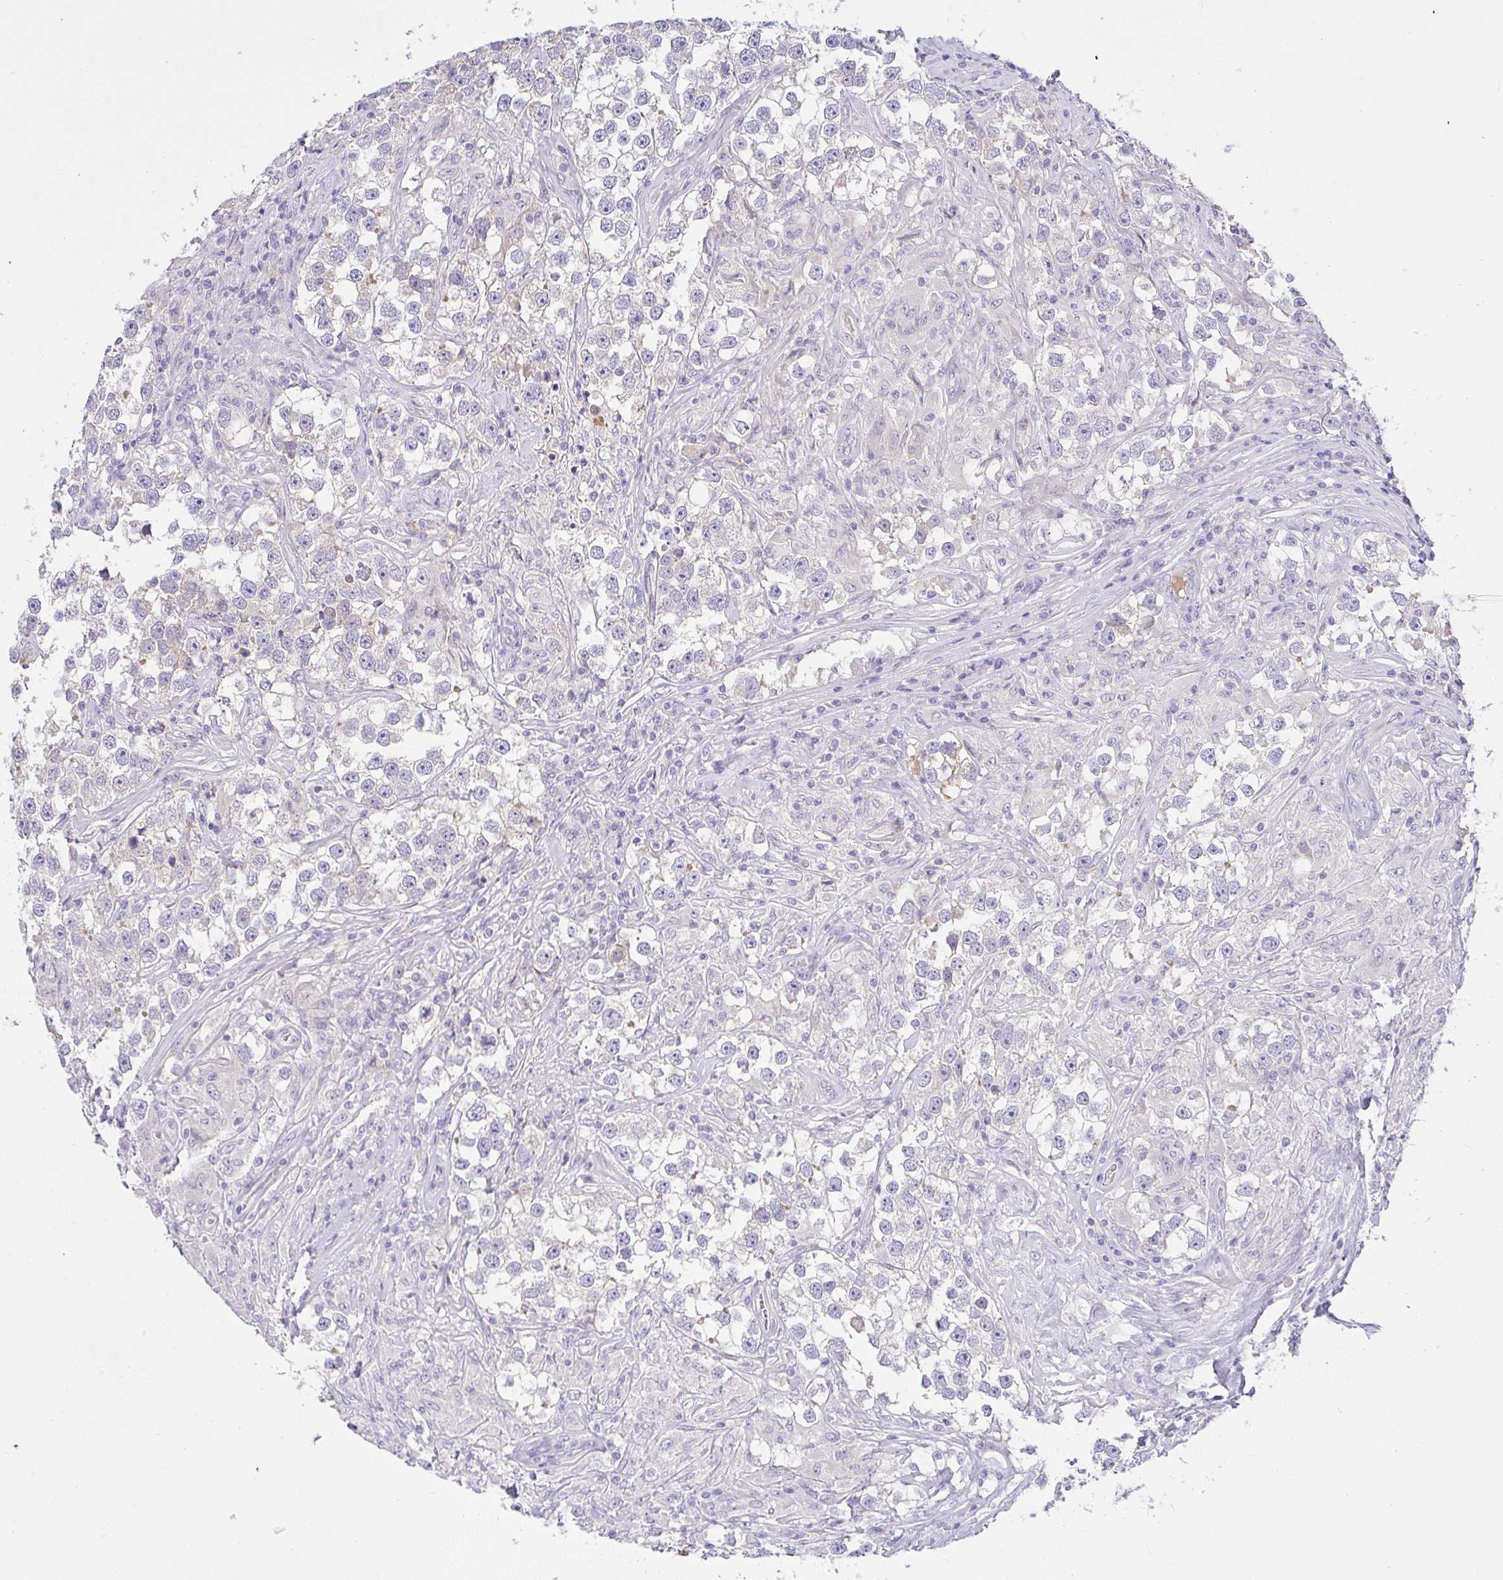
{"staining": {"intensity": "negative", "quantity": "none", "location": "none"}, "tissue": "testis cancer", "cell_type": "Tumor cells", "image_type": "cancer", "snomed": [{"axis": "morphology", "description": "Seminoma, NOS"}, {"axis": "topography", "description": "Testis"}], "caption": "Immunohistochemical staining of human testis cancer demonstrates no significant expression in tumor cells.", "gene": "SERPINE3", "patient": {"sex": "male", "age": 46}}